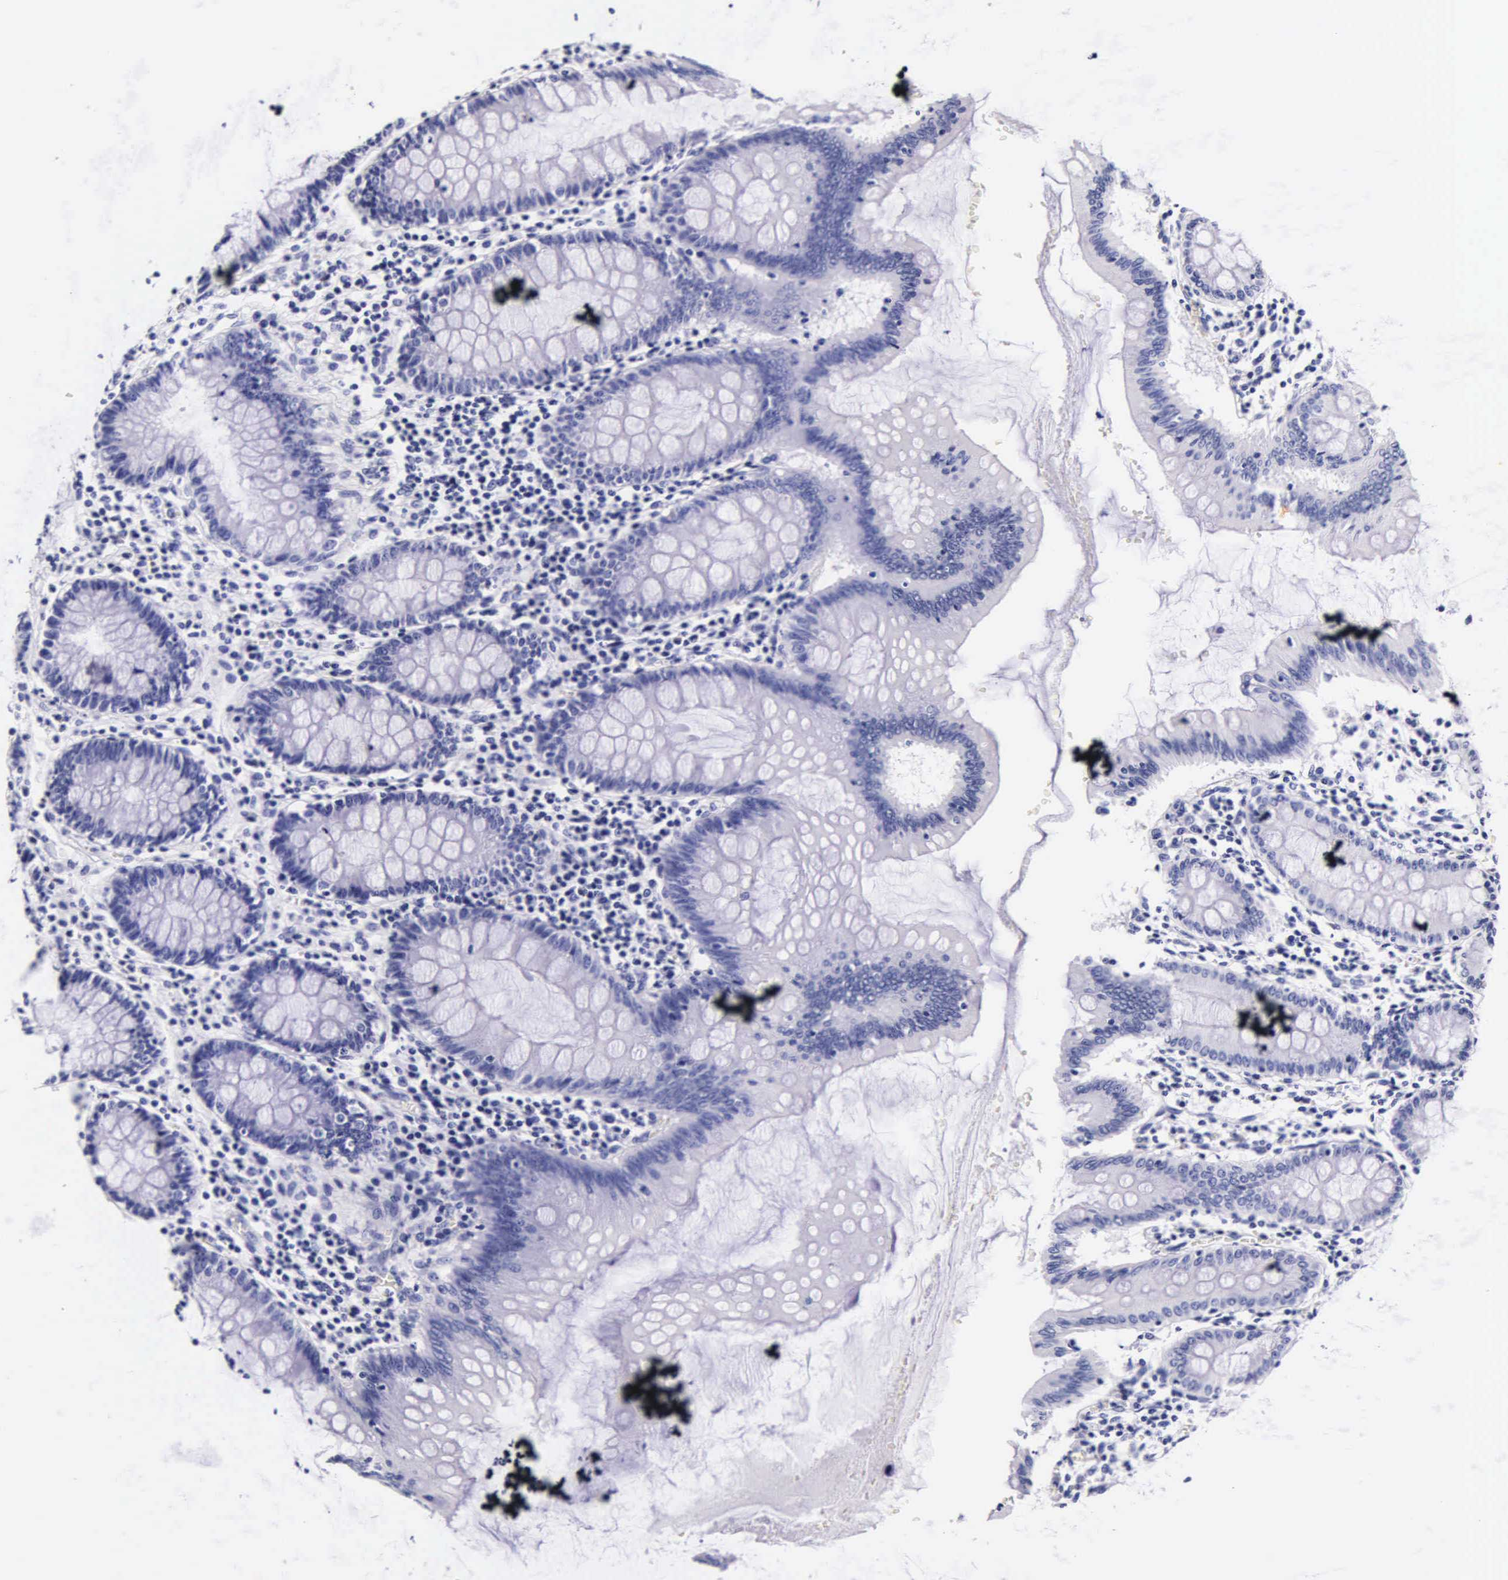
{"staining": {"intensity": "negative", "quantity": "none", "location": "none"}, "tissue": "colon", "cell_type": "Endothelial cells", "image_type": "normal", "snomed": [{"axis": "morphology", "description": "Normal tissue, NOS"}, {"axis": "topography", "description": "Colon"}], "caption": "Immunohistochemistry (IHC) of unremarkable human colon shows no expression in endothelial cells.", "gene": "DGCR2", "patient": {"sex": "male", "age": 62}}